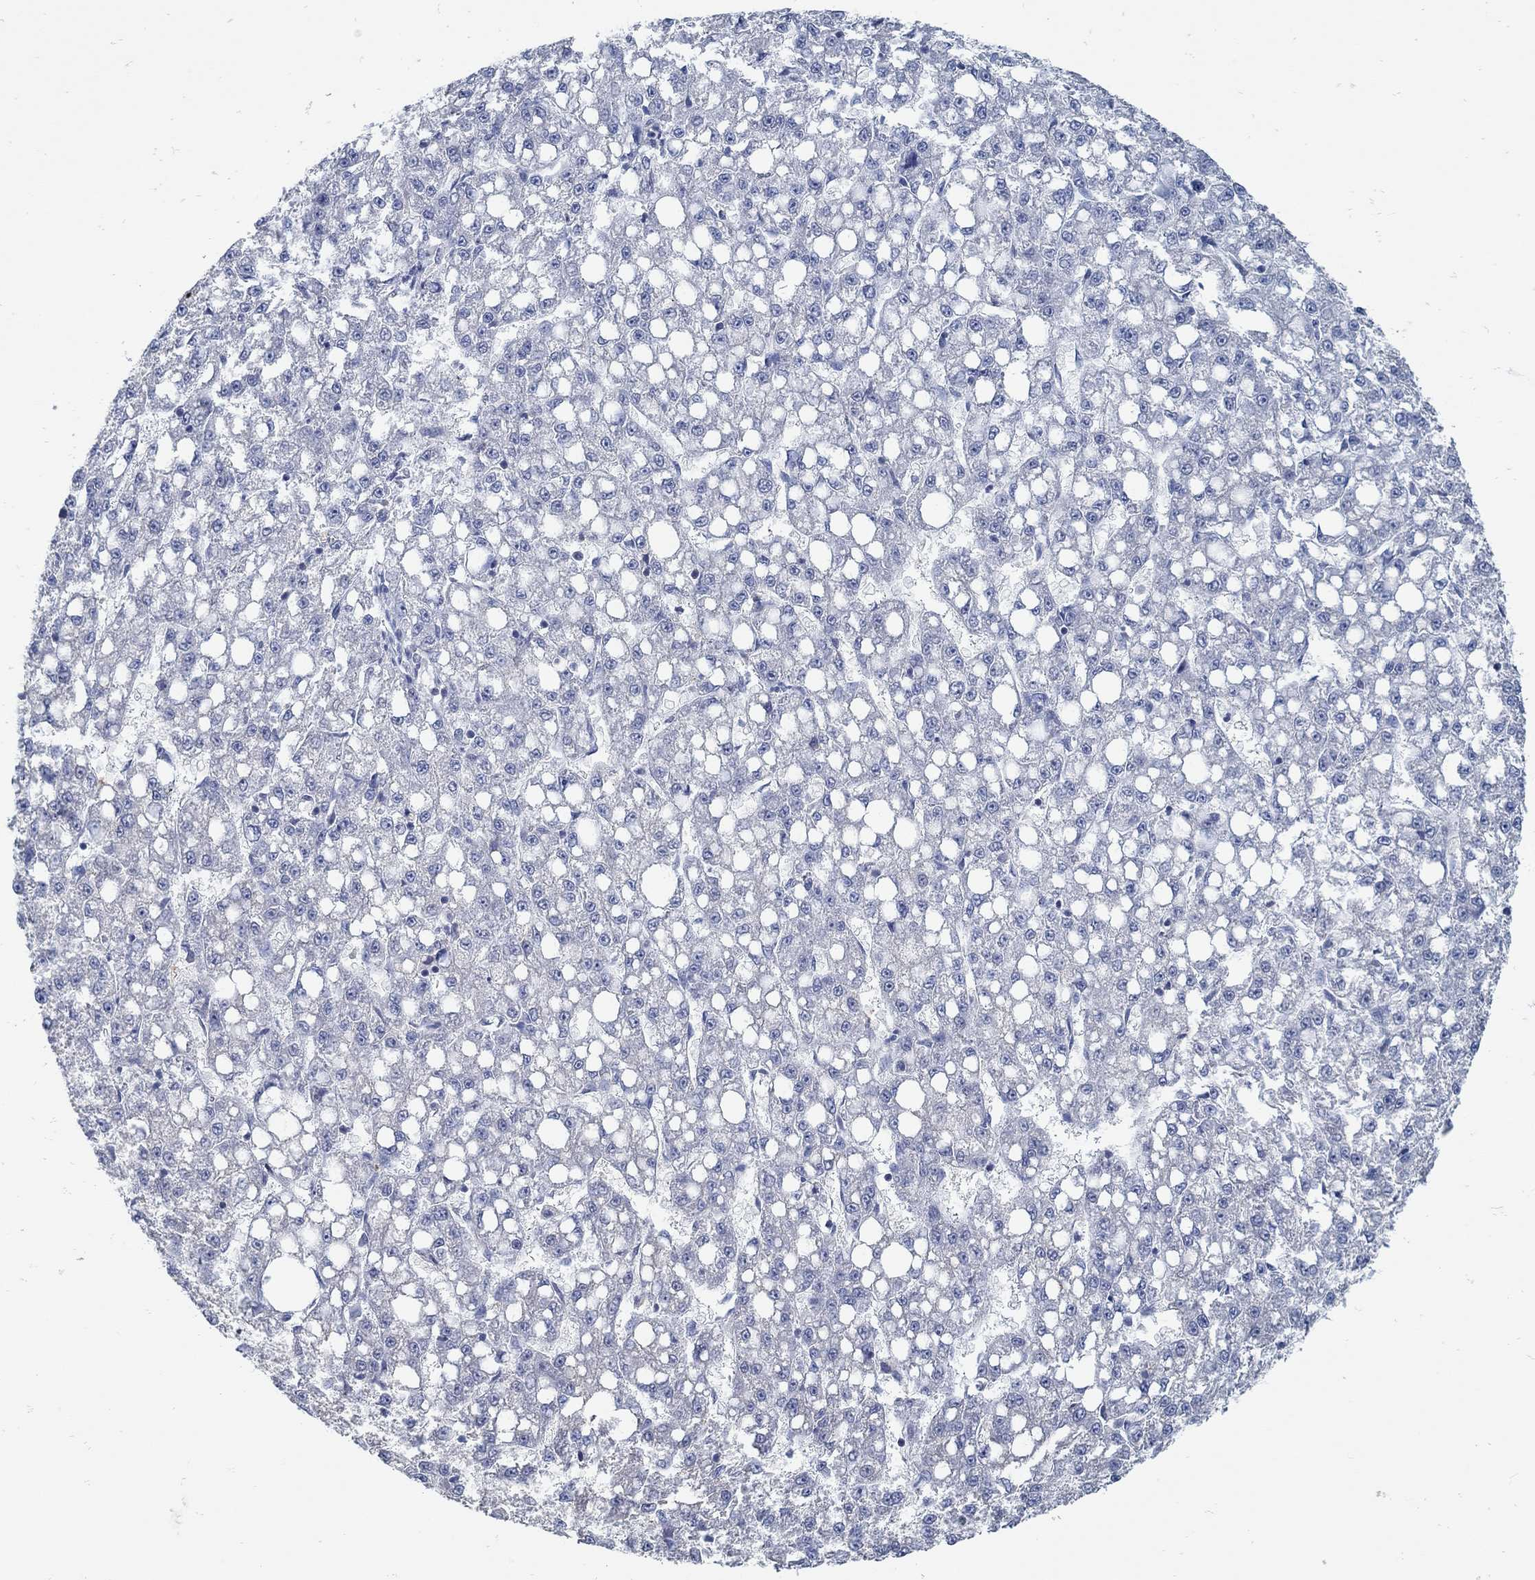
{"staining": {"intensity": "negative", "quantity": "none", "location": "none"}, "tissue": "liver cancer", "cell_type": "Tumor cells", "image_type": "cancer", "snomed": [{"axis": "morphology", "description": "Carcinoma, Hepatocellular, NOS"}, {"axis": "topography", "description": "Liver"}], "caption": "Hepatocellular carcinoma (liver) was stained to show a protein in brown. There is no significant positivity in tumor cells. (DAB immunohistochemistry (IHC), high magnification).", "gene": "ZFAND4", "patient": {"sex": "female", "age": 65}}